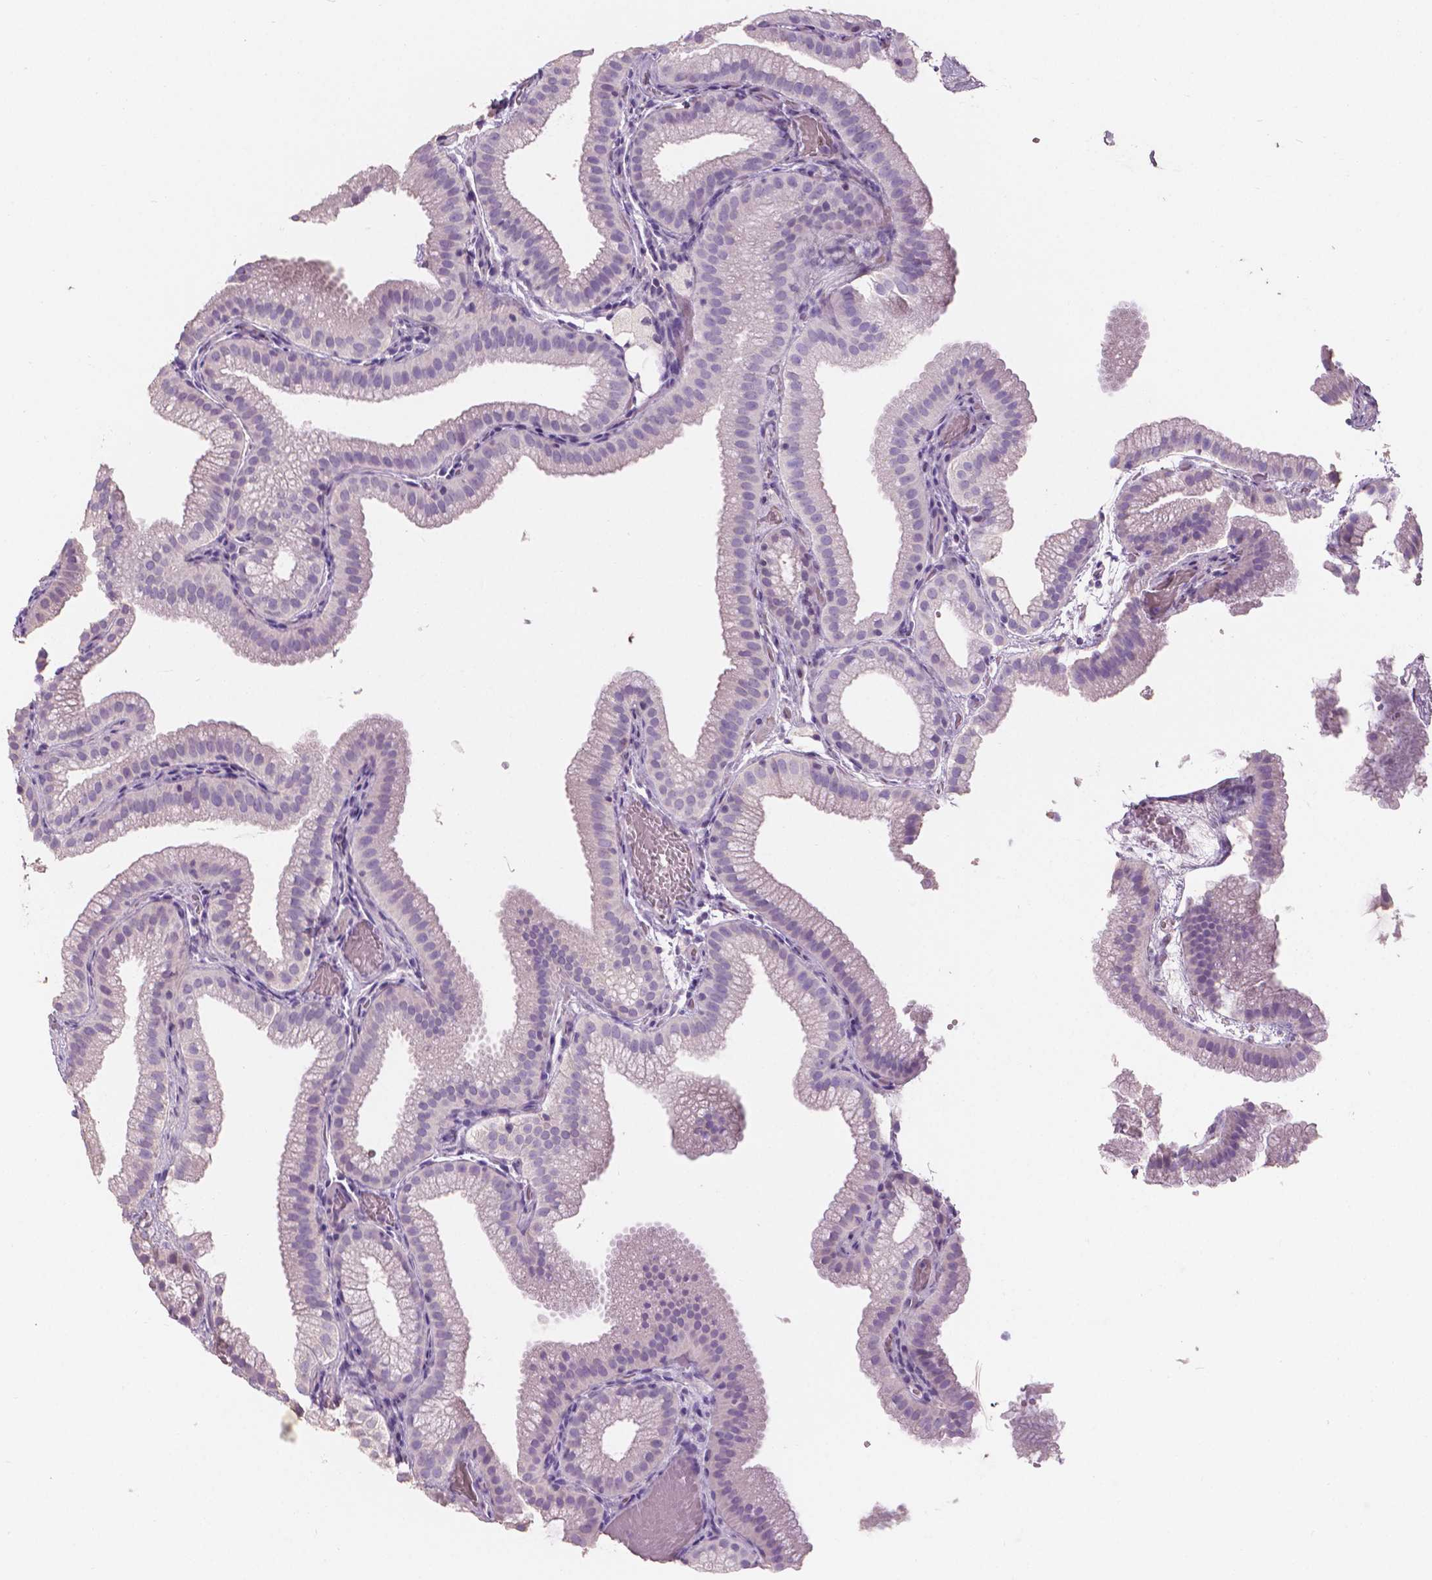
{"staining": {"intensity": "negative", "quantity": "none", "location": "none"}, "tissue": "gallbladder", "cell_type": "Glandular cells", "image_type": "normal", "snomed": [{"axis": "morphology", "description": "Normal tissue, NOS"}, {"axis": "topography", "description": "Gallbladder"}], "caption": "Micrograph shows no significant protein staining in glandular cells of benign gallbladder.", "gene": "SBSN", "patient": {"sex": "female", "age": 63}}